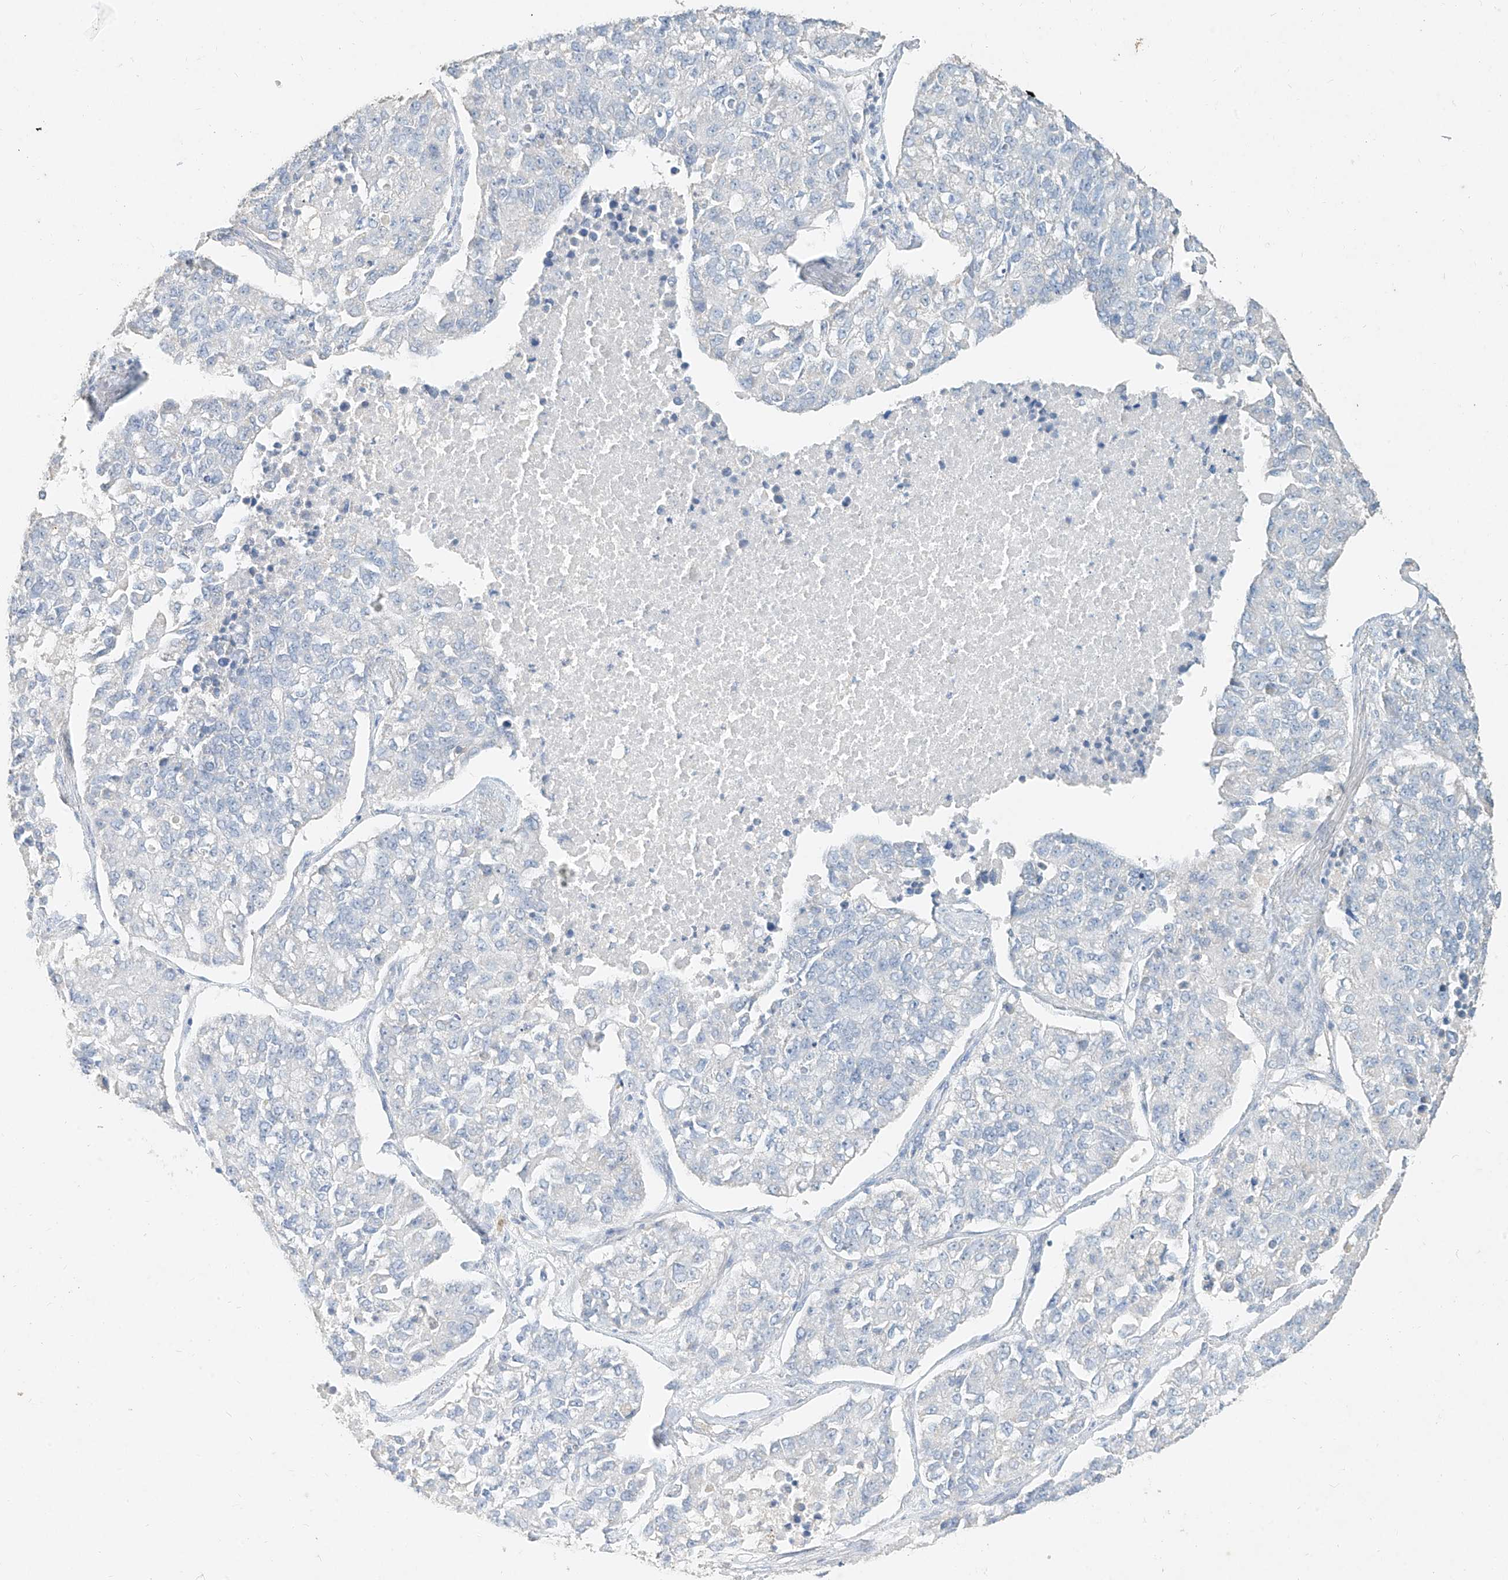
{"staining": {"intensity": "negative", "quantity": "none", "location": "none"}, "tissue": "lung cancer", "cell_type": "Tumor cells", "image_type": "cancer", "snomed": [{"axis": "morphology", "description": "Adenocarcinoma, NOS"}, {"axis": "topography", "description": "Lung"}], "caption": "IHC of human lung adenocarcinoma shows no positivity in tumor cells.", "gene": "ZZEF1", "patient": {"sex": "male", "age": 49}}